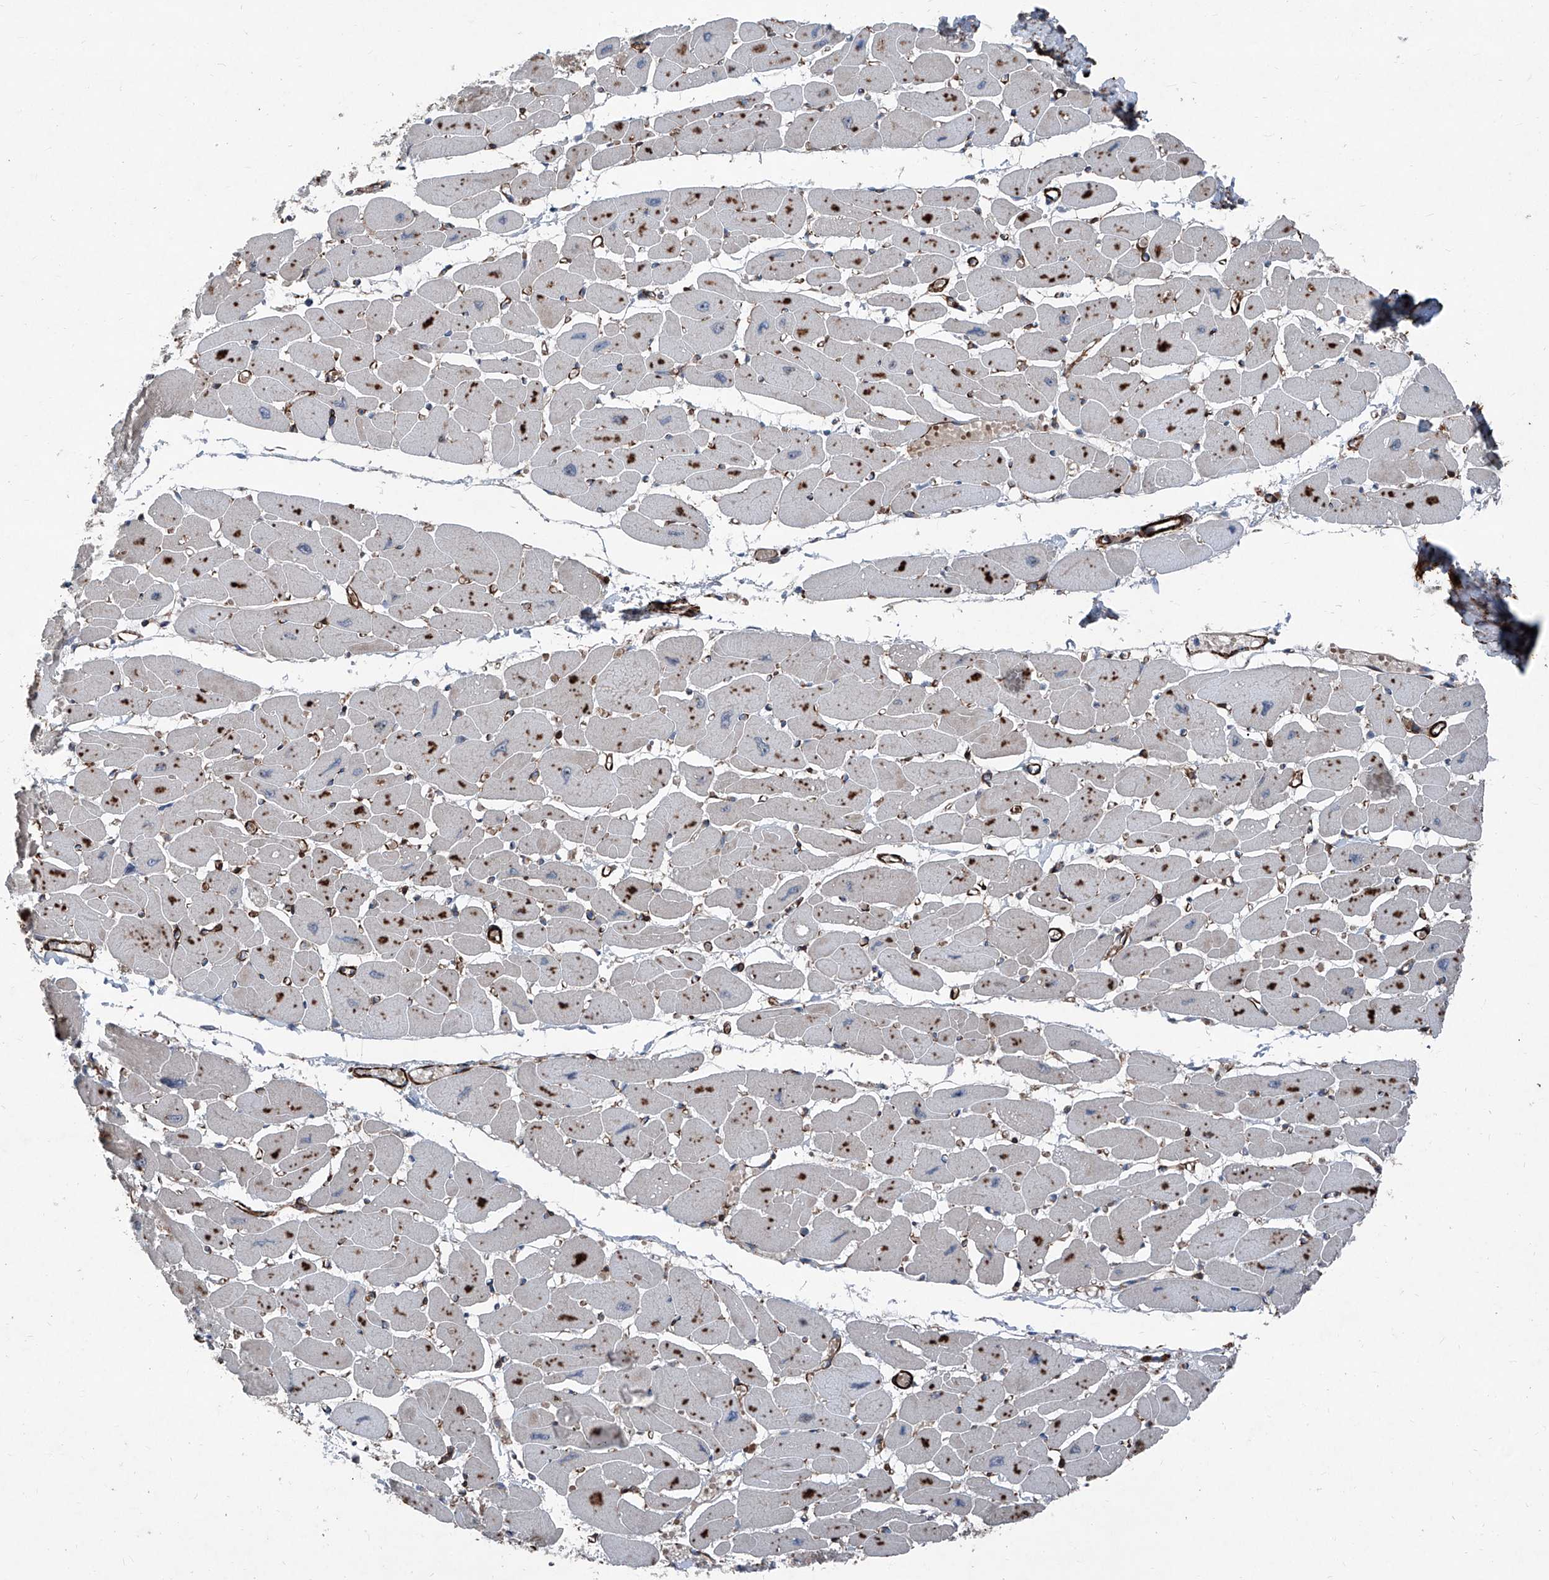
{"staining": {"intensity": "moderate", "quantity": "25%-75%", "location": "cytoplasmic/membranous"}, "tissue": "heart muscle", "cell_type": "Cardiomyocytes", "image_type": "normal", "snomed": [{"axis": "morphology", "description": "Normal tissue, NOS"}, {"axis": "topography", "description": "Heart"}], "caption": "Heart muscle stained for a protein demonstrates moderate cytoplasmic/membranous positivity in cardiomyocytes. (DAB = brown stain, brightfield microscopy at high magnification).", "gene": "COA7", "patient": {"sex": "female", "age": 54}}